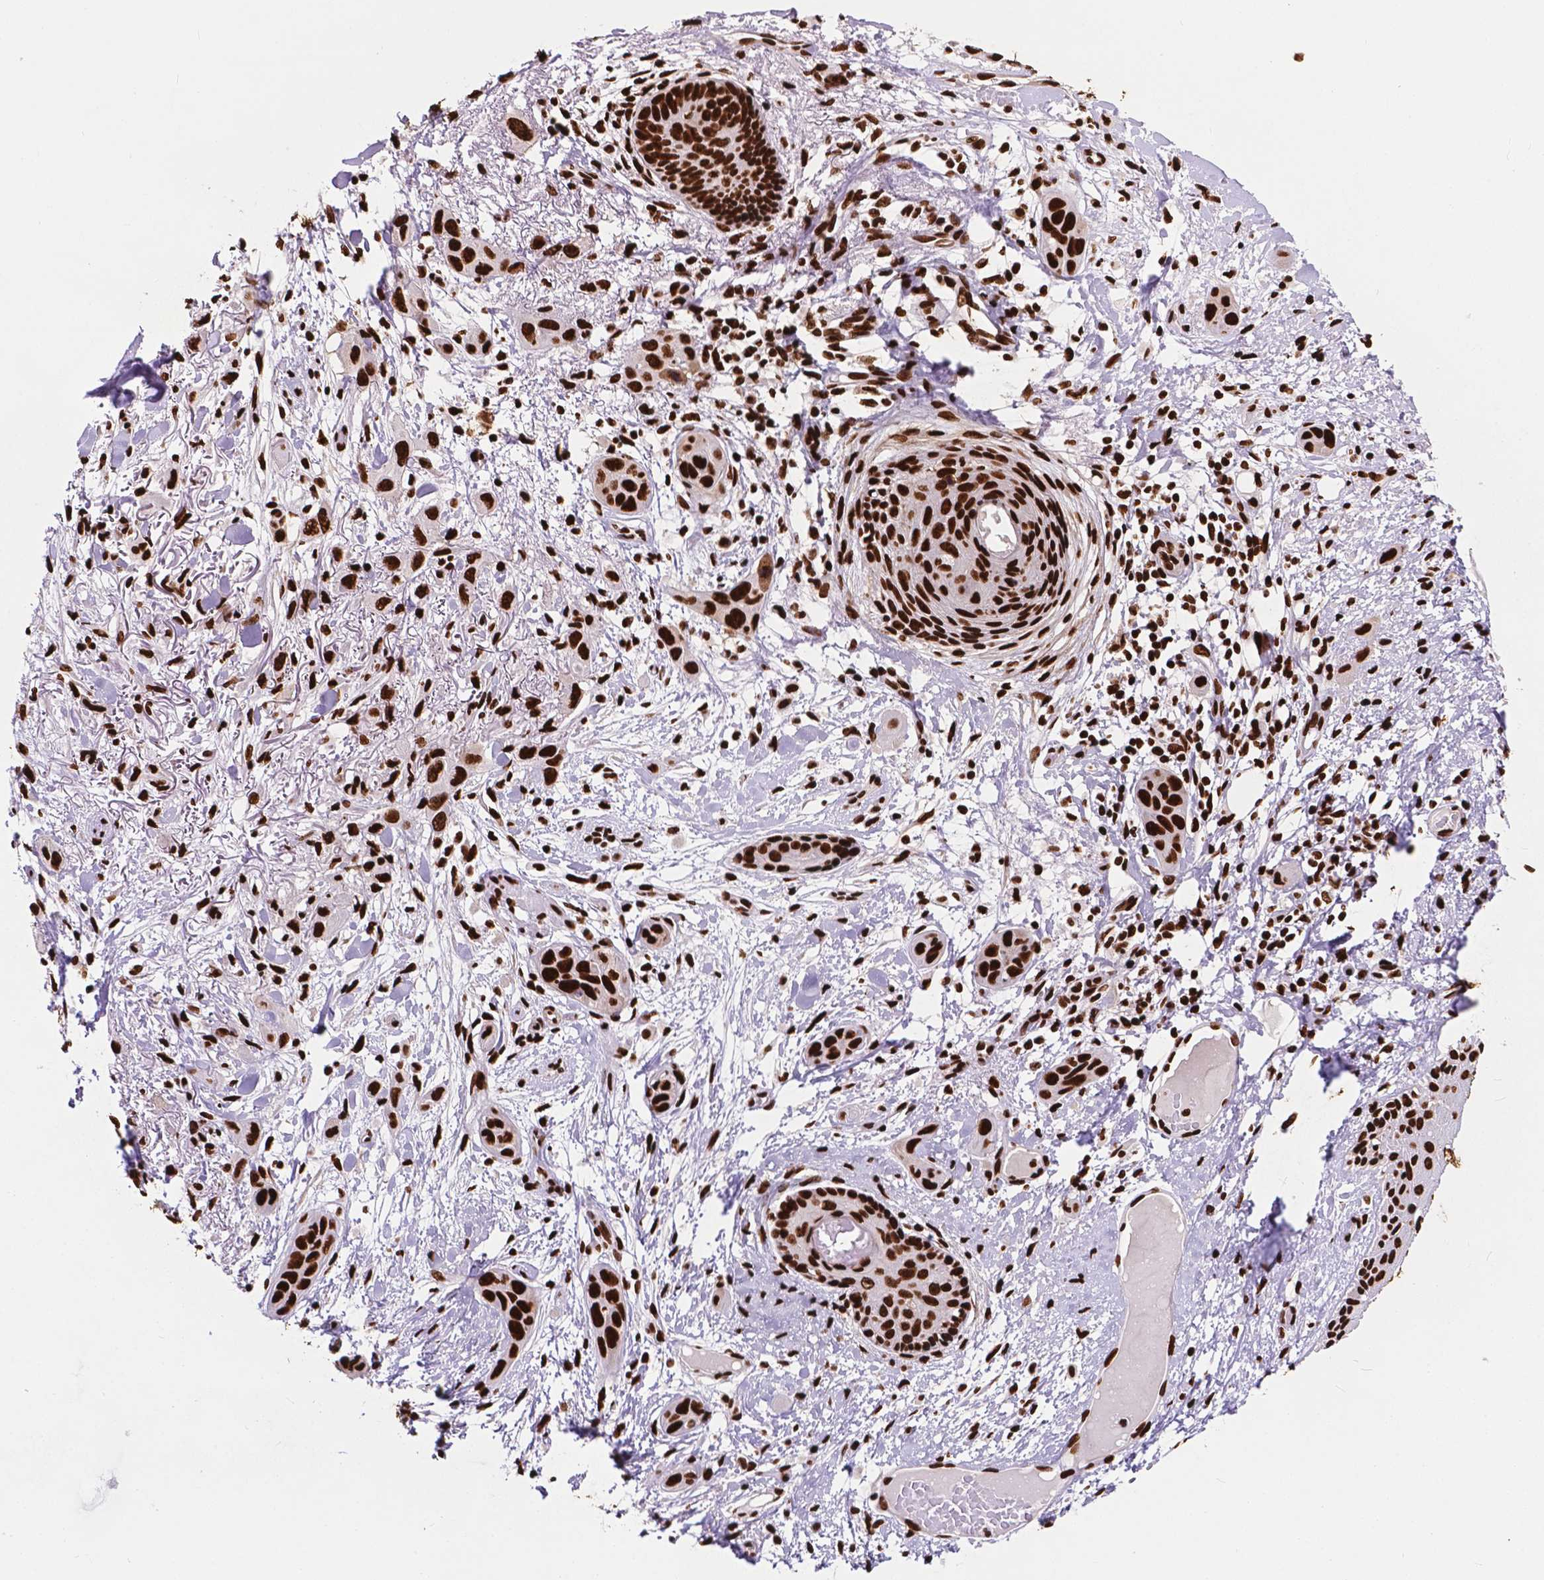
{"staining": {"intensity": "strong", "quantity": ">75%", "location": "nuclear"}, "tissue": "skin cancer", "cell_type": "Tumor cells", "image_type": "cancer", "snomed": [{"axis": "morphology", "description": "Squamous cell carcinoma, NOS"}, {"axis": "topography", "description": "Skin"}], "caption": "Strong nuclear staining for a protein is identified in about >75% of tumor cells of squamous cell carcinoma (skin) using immunohistochemistry (IHC).", "gene": "SMIM5", "patient": {"sex": "male", "age": 79}}